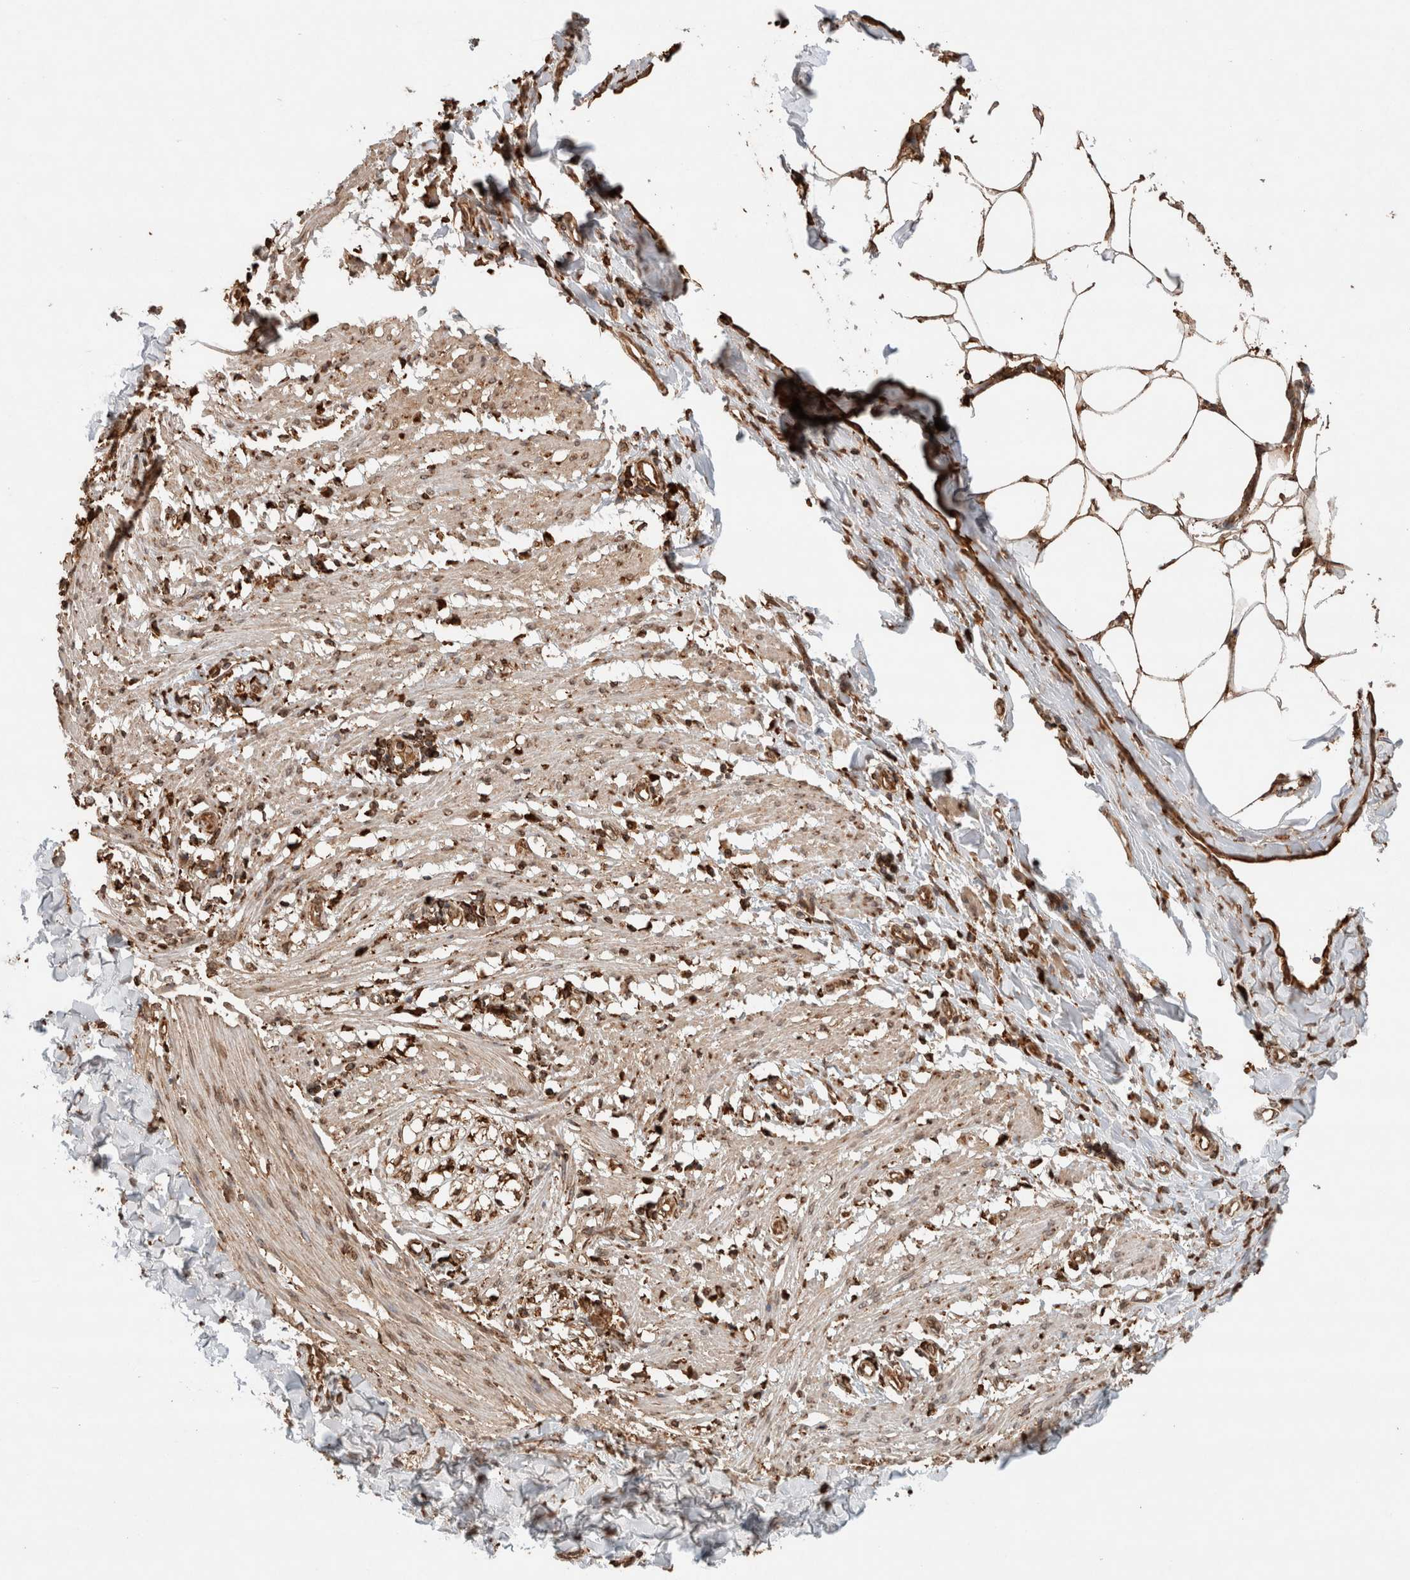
{"staining": {"intensity": "weak", "quantity": "25%-75%", "location": "cytoplasmic/membranous"}, "tissue": "smooth muscle", "cell_type": "Smooth muscle cells", "image_type": "normal", "snomed": [{"axis": "morphology", "description": "Normal tissue, NOS"}, {"axis": "morphology", "description": "Adenocarcinoma, NOS"}, {"axis": "topography", "description": "Smooth muscle"}, {"axis": "topography", "description": "Colon"}], "caption": "Immunohistochemical staining of benign smooth muscle demonstrates low levels of weak cytoplasmic/membranous staining in approximately 25%-75% of smooth muscle cells.", "gene": "ERAP1", "patient": {"sex": "male", "age": 14}}